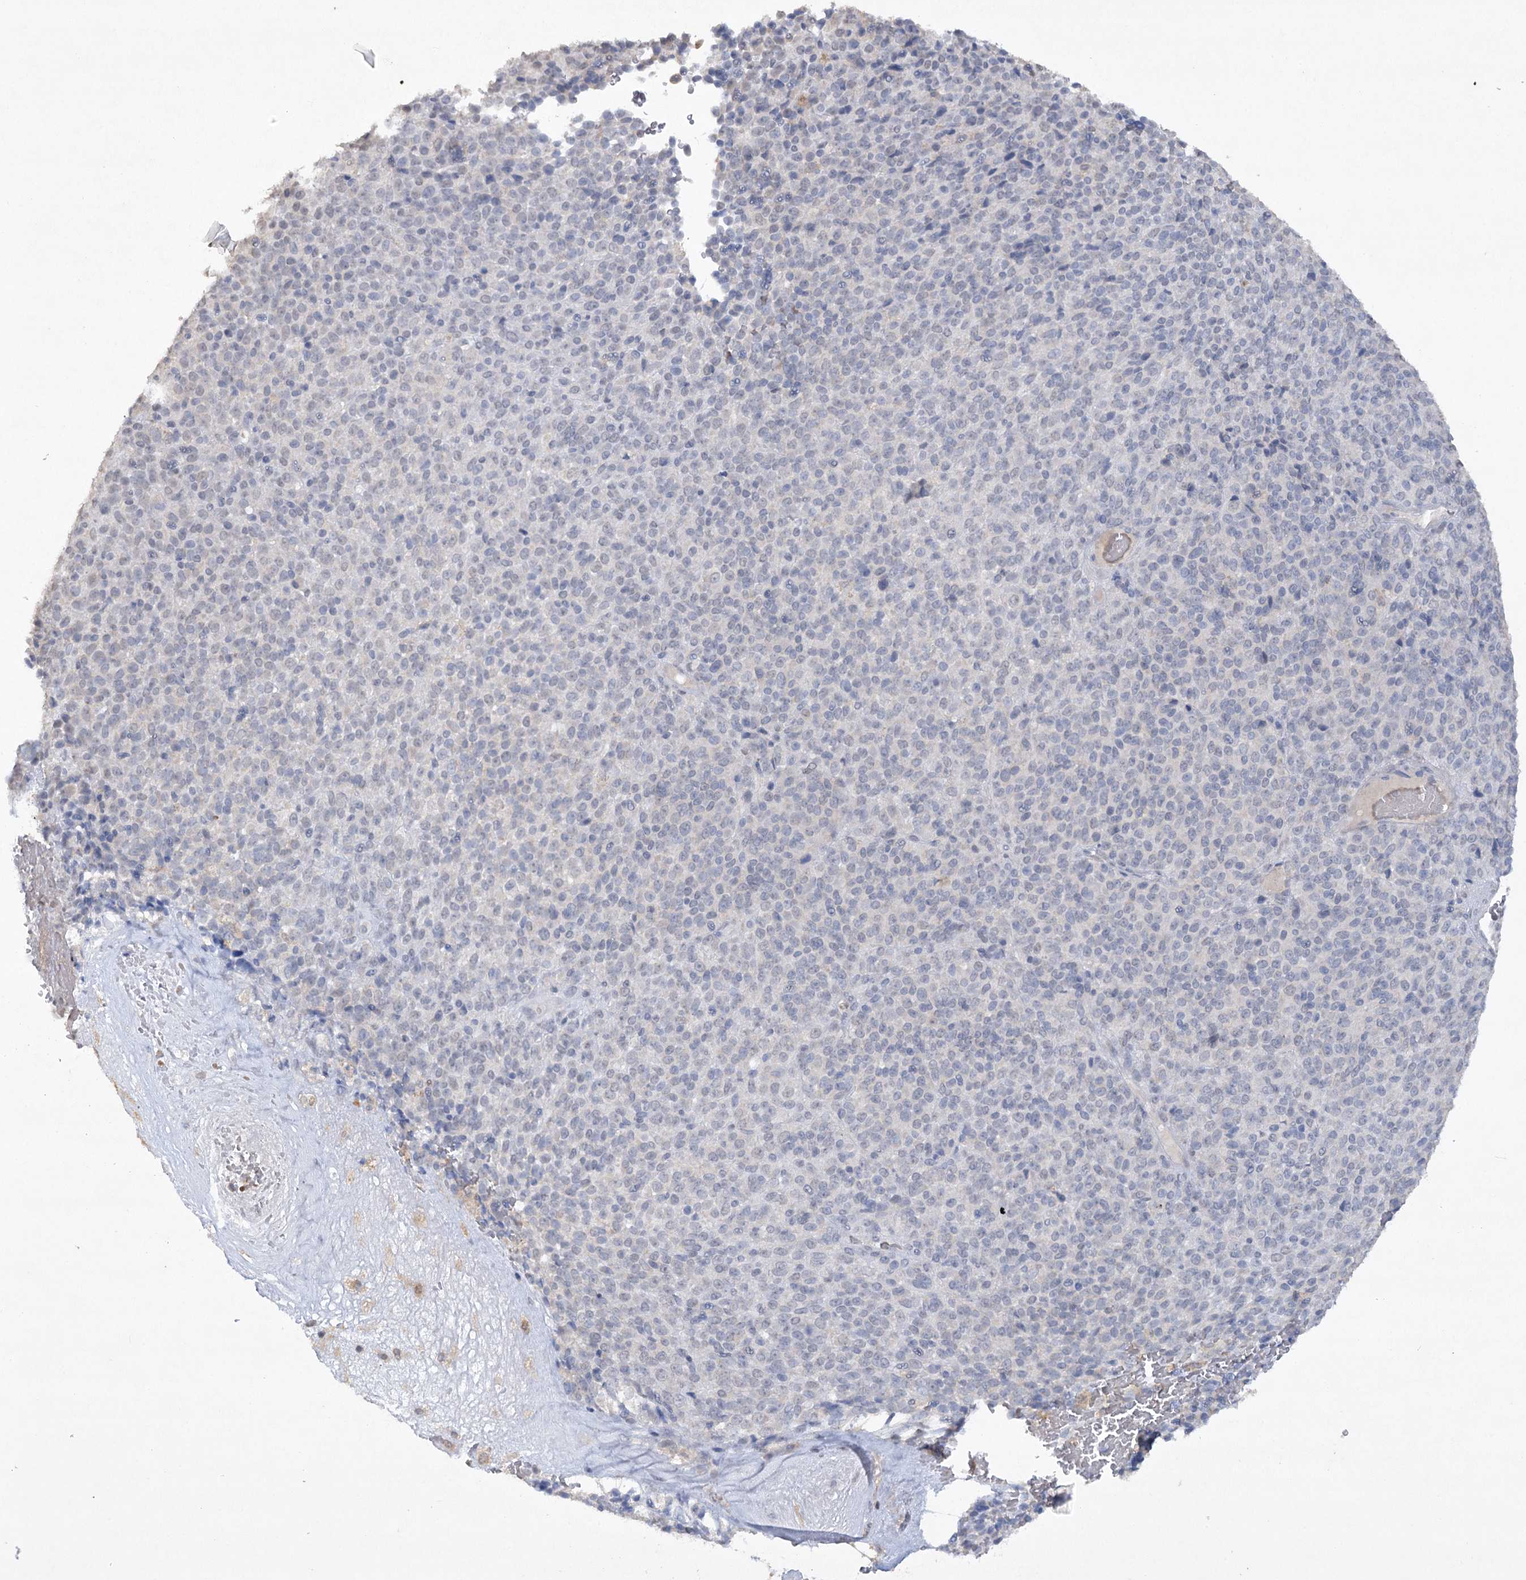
{"staining": {"intensity": "negative", "quantity": "none", "location": "none"}, "tissue": "melanoma", "cell_type": "Tumor cells", "image_type": "cancer", "snomed": [{"axis": "morphology", "description": "Malignant melanoma, Metastatic site"}, {"axis": "topography", "description": "Brain"}], "caption": "An image of human melanoma is negative for staining in tumor cells. The staining was performed using DAB (3,3'-diaminobenzidine) to visualize the protein expression in brown, while the nuclei were stained in blue with hematoxylin (Magnification: 20x).", "gene": "TRAF3IP1", "patient": {"sex": "female", "age": 56}}